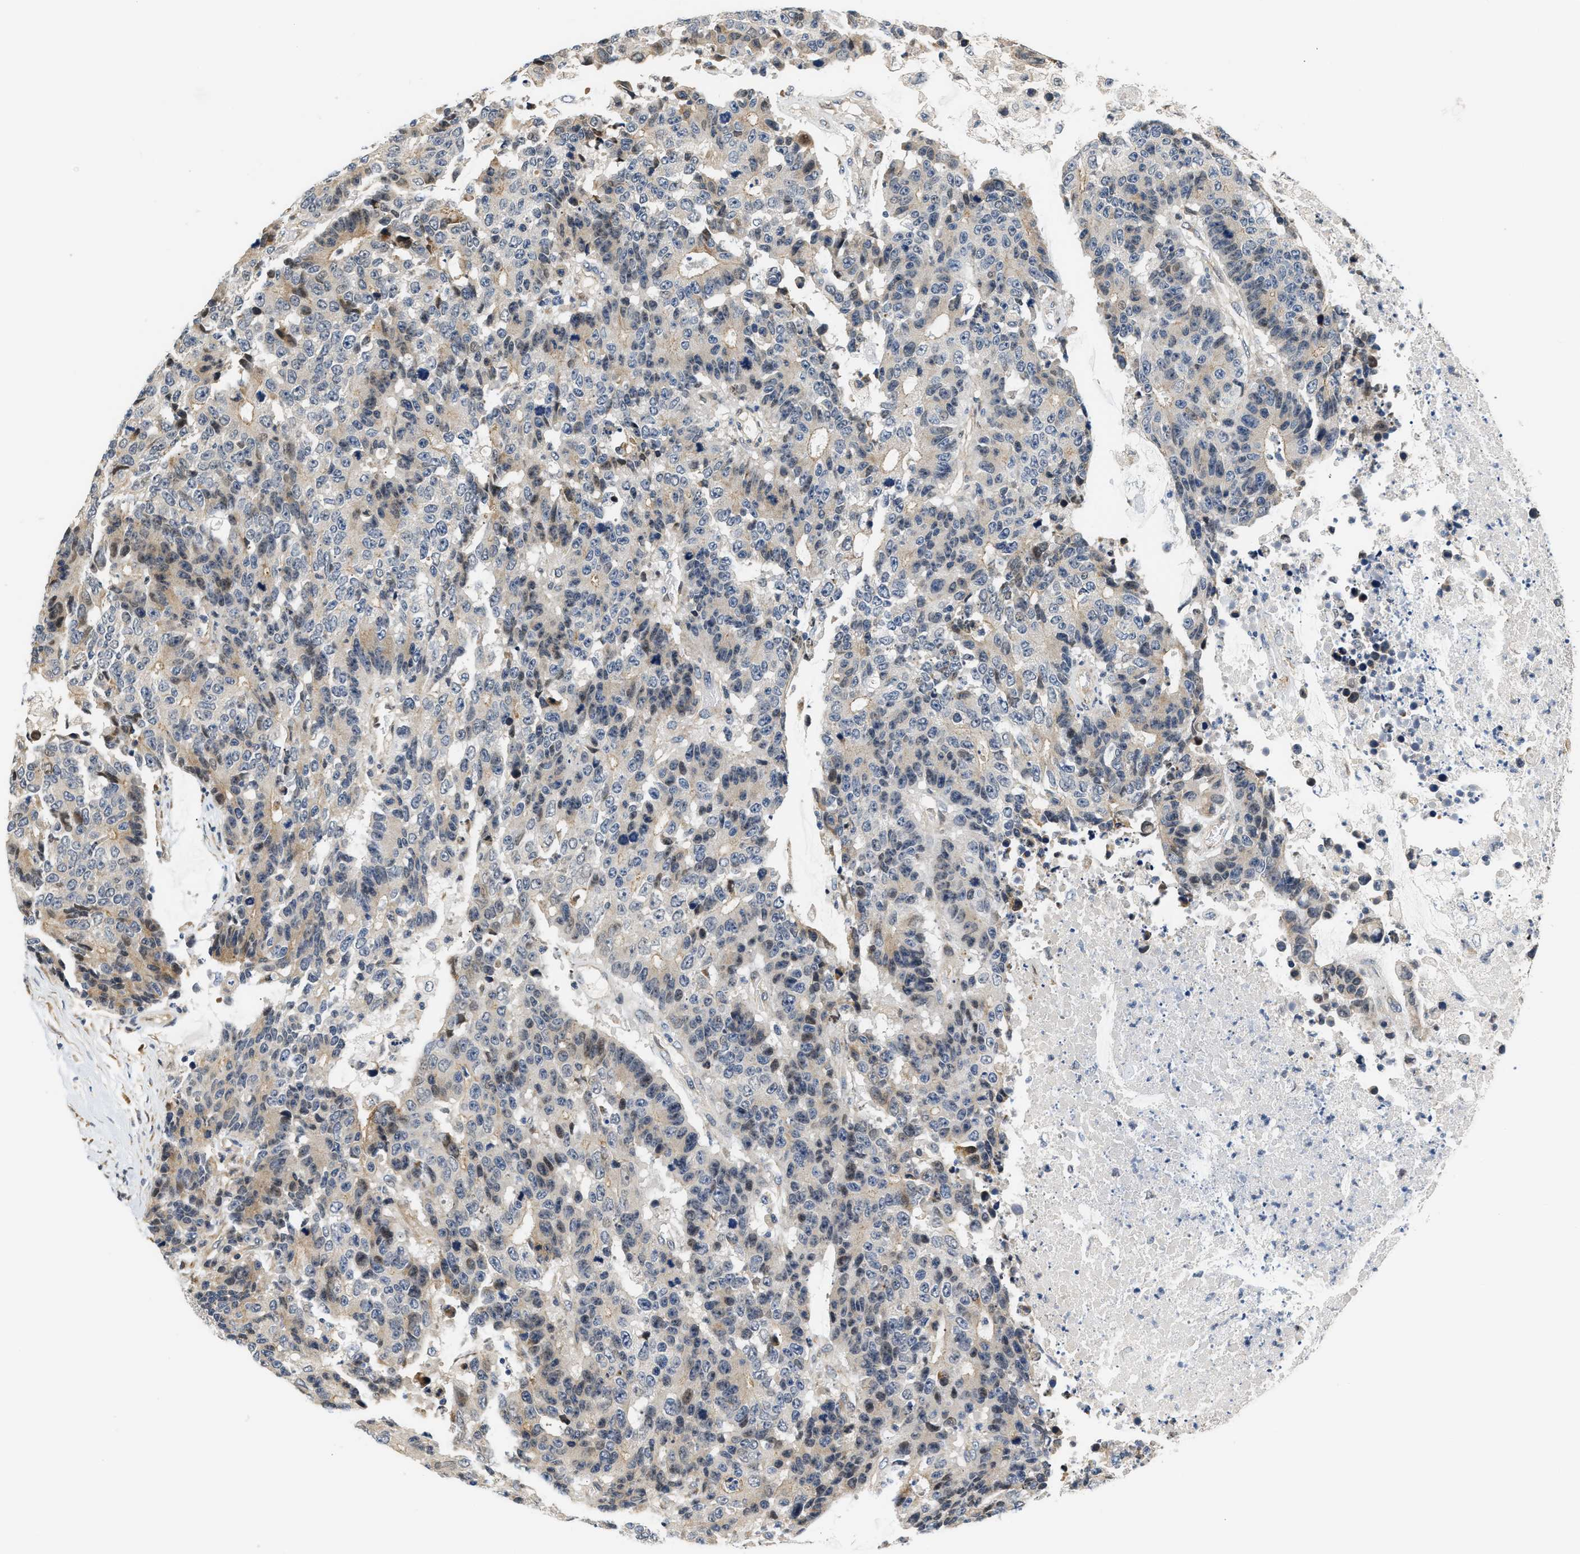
{"staining": {"intensity": "weak", "quantity": "<25%", "location": "cytoplasmic/membranous"}, "tissue": "colorectal cancer", "cell_type": "Tumor cells", "image_type": "cancer", "snomed": [{"axis": "morphology", "description": "Adenocarcinoma, NOS"}, {"axis": "topography", "description": "Colon"}], "caption": "Immunohistochemical staining of colorectal cancer (adenocarcinoma) demonstrates no significant positivity in tumor cells.", "gene": "TNIP2", "patient": {"sex": "female", "age": 86}}